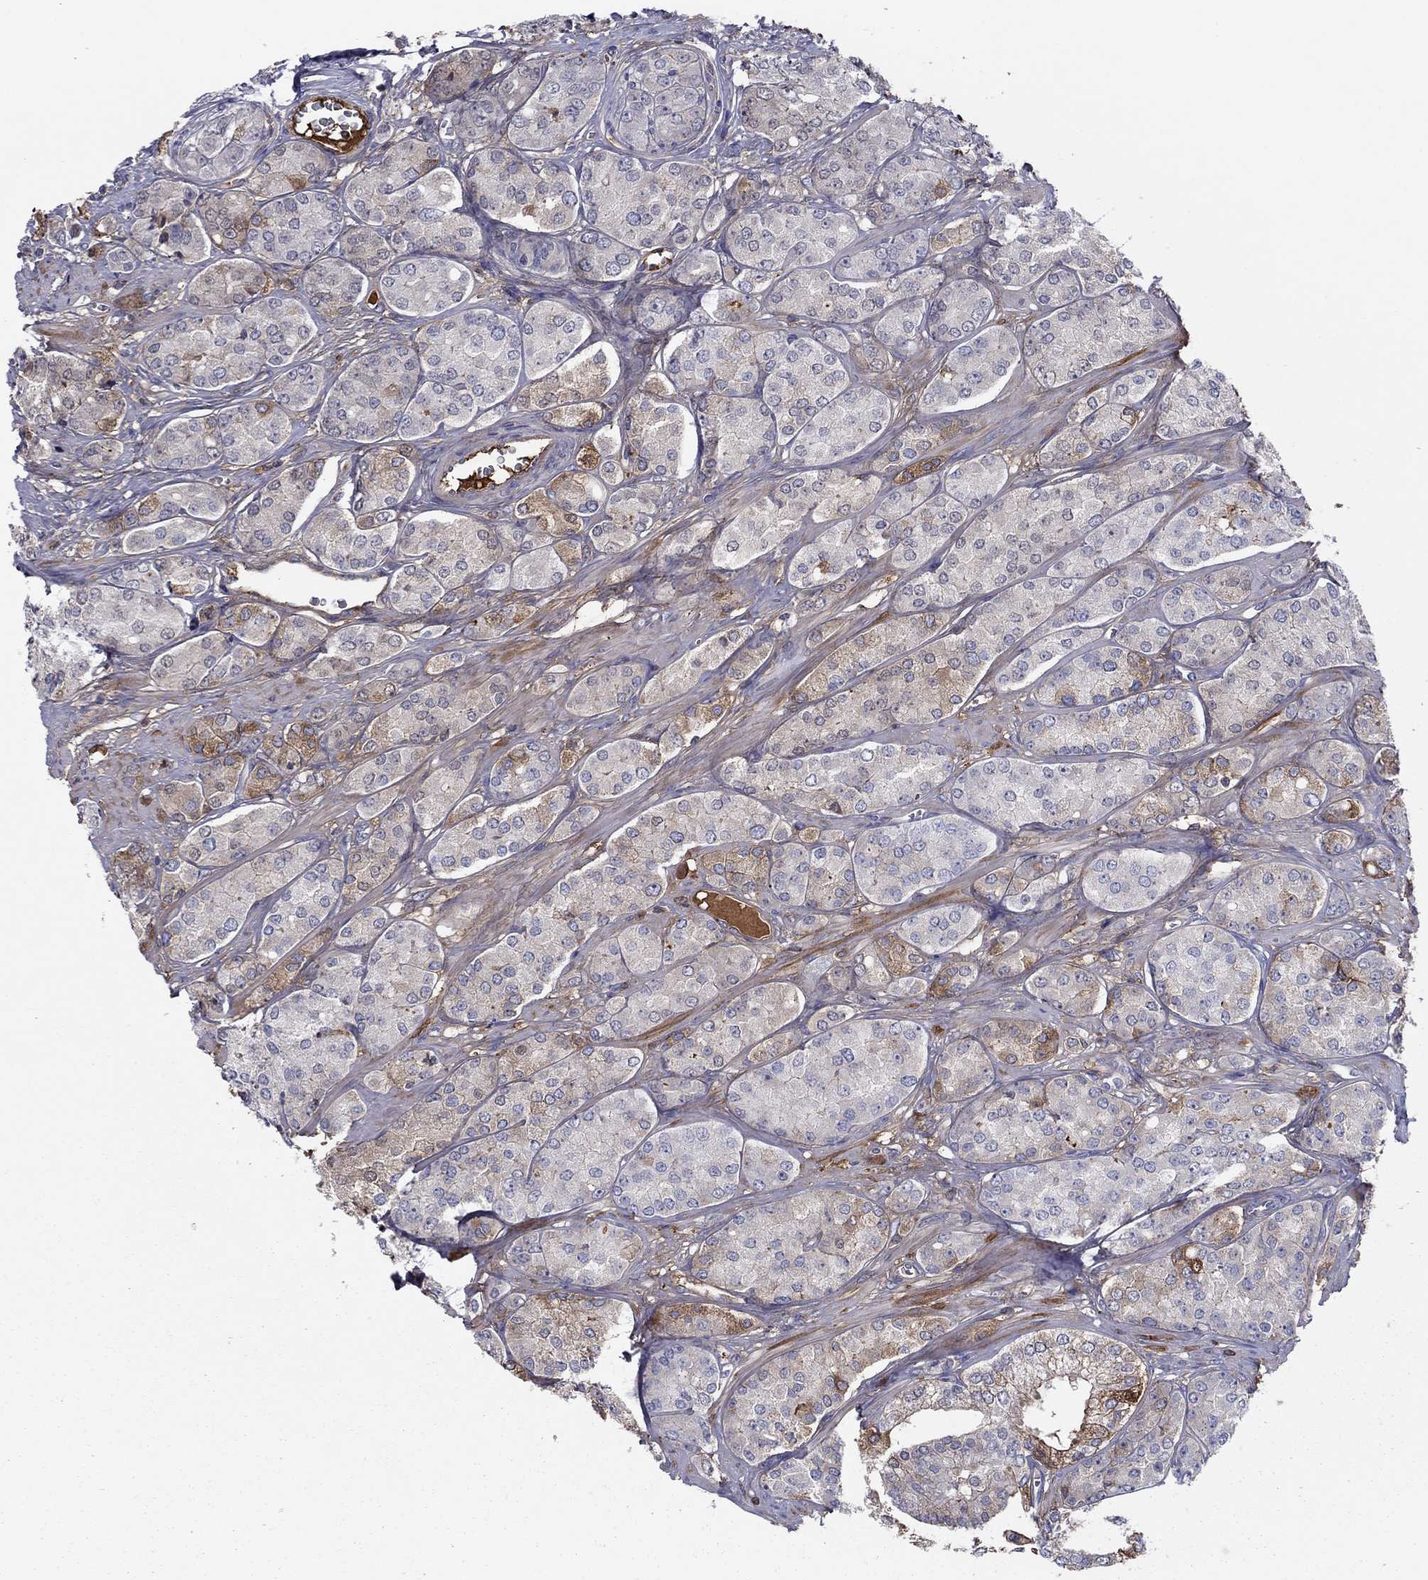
{"staining": {"intensity": "moderate", "quantity": "25%-75%", "location": "cytoplasmic/membranous"}, "tissue": "prostate cancer", "cell_type": "Tumor cells", "image_type": "cancer", "snomed": [{"axis": "morphology", "description": "Adenocarcinoma, NOS"}, {"axis": "topography", "description": "Prostate"}], "caption": "Protein analysis of prostate cancer (adenocarcinoma) tissue shows moderate cytoplasmic/membranous expression in about 25%-75% of tumor cells. The staining was performed using DAB, with brown indicating positive protein expression. Nuclei are stained blue with hematoxylin.", "gene": "HPX", "patient": {"sex": "male", "age": 67}}